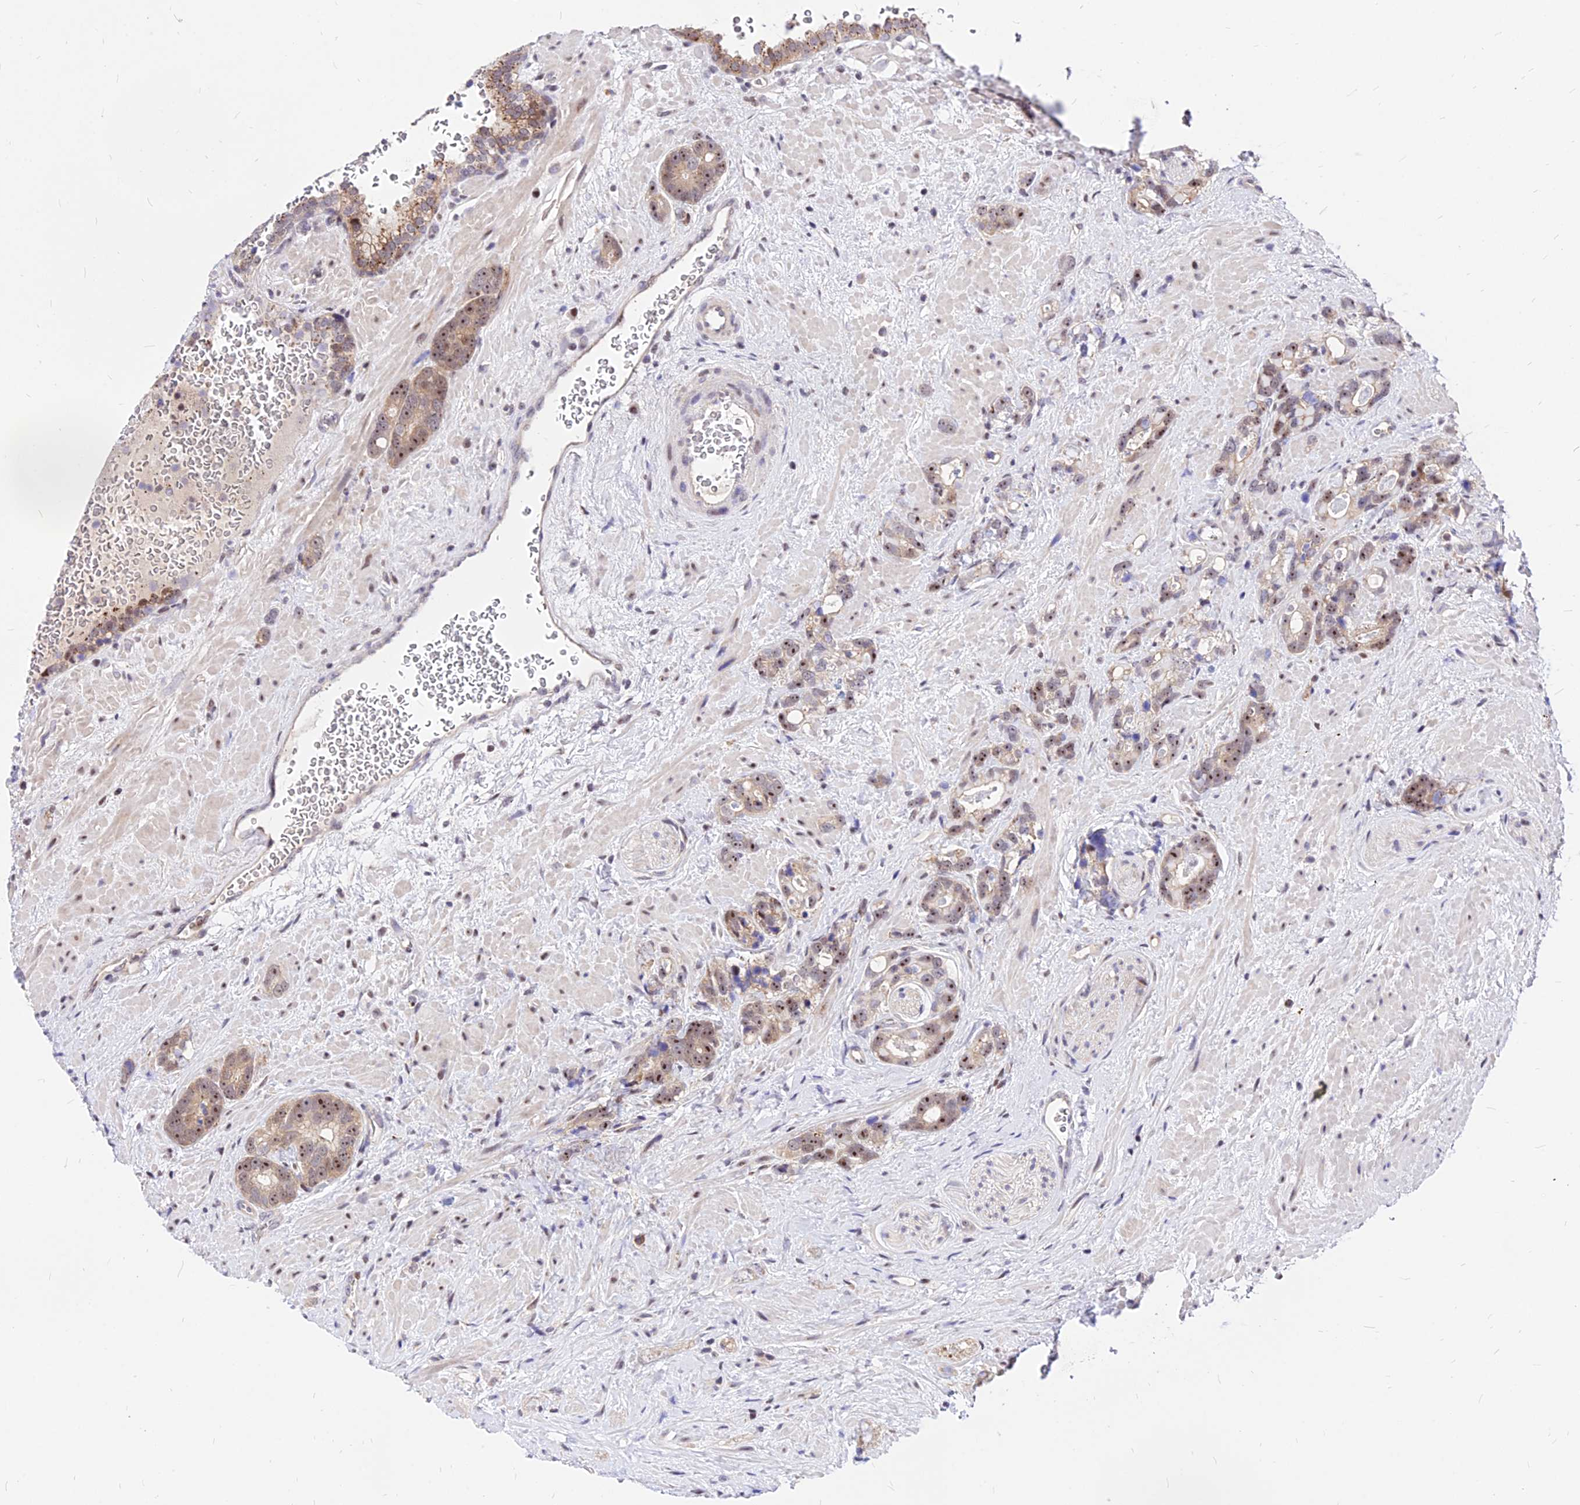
{"staining": {"intensity": "moderate", "quantity": ">75%", "location": "cytoplasmic/membranous,nuclear"}, "tissue": "prostate cancer", "cell_type": "Tumor cells", "image_type": "cancer", "snomed": [{"axis": "morphology", "description": "Adenocarcinoma, High grade"}, {"axis": "topography", "description": "Prostate"}], "caption": "An IHC image of tumor tissue is shown. Protein staining in brown labels moderate cytoplasmic/membranous and nuclear positivity in prostate cancer (high-grade adenocarcinoma) within tumor cells. (IHC, brightfield microscopy, high magnification).", "gene": "DDX55", "patient": {"sex": "male", "age": 74}}